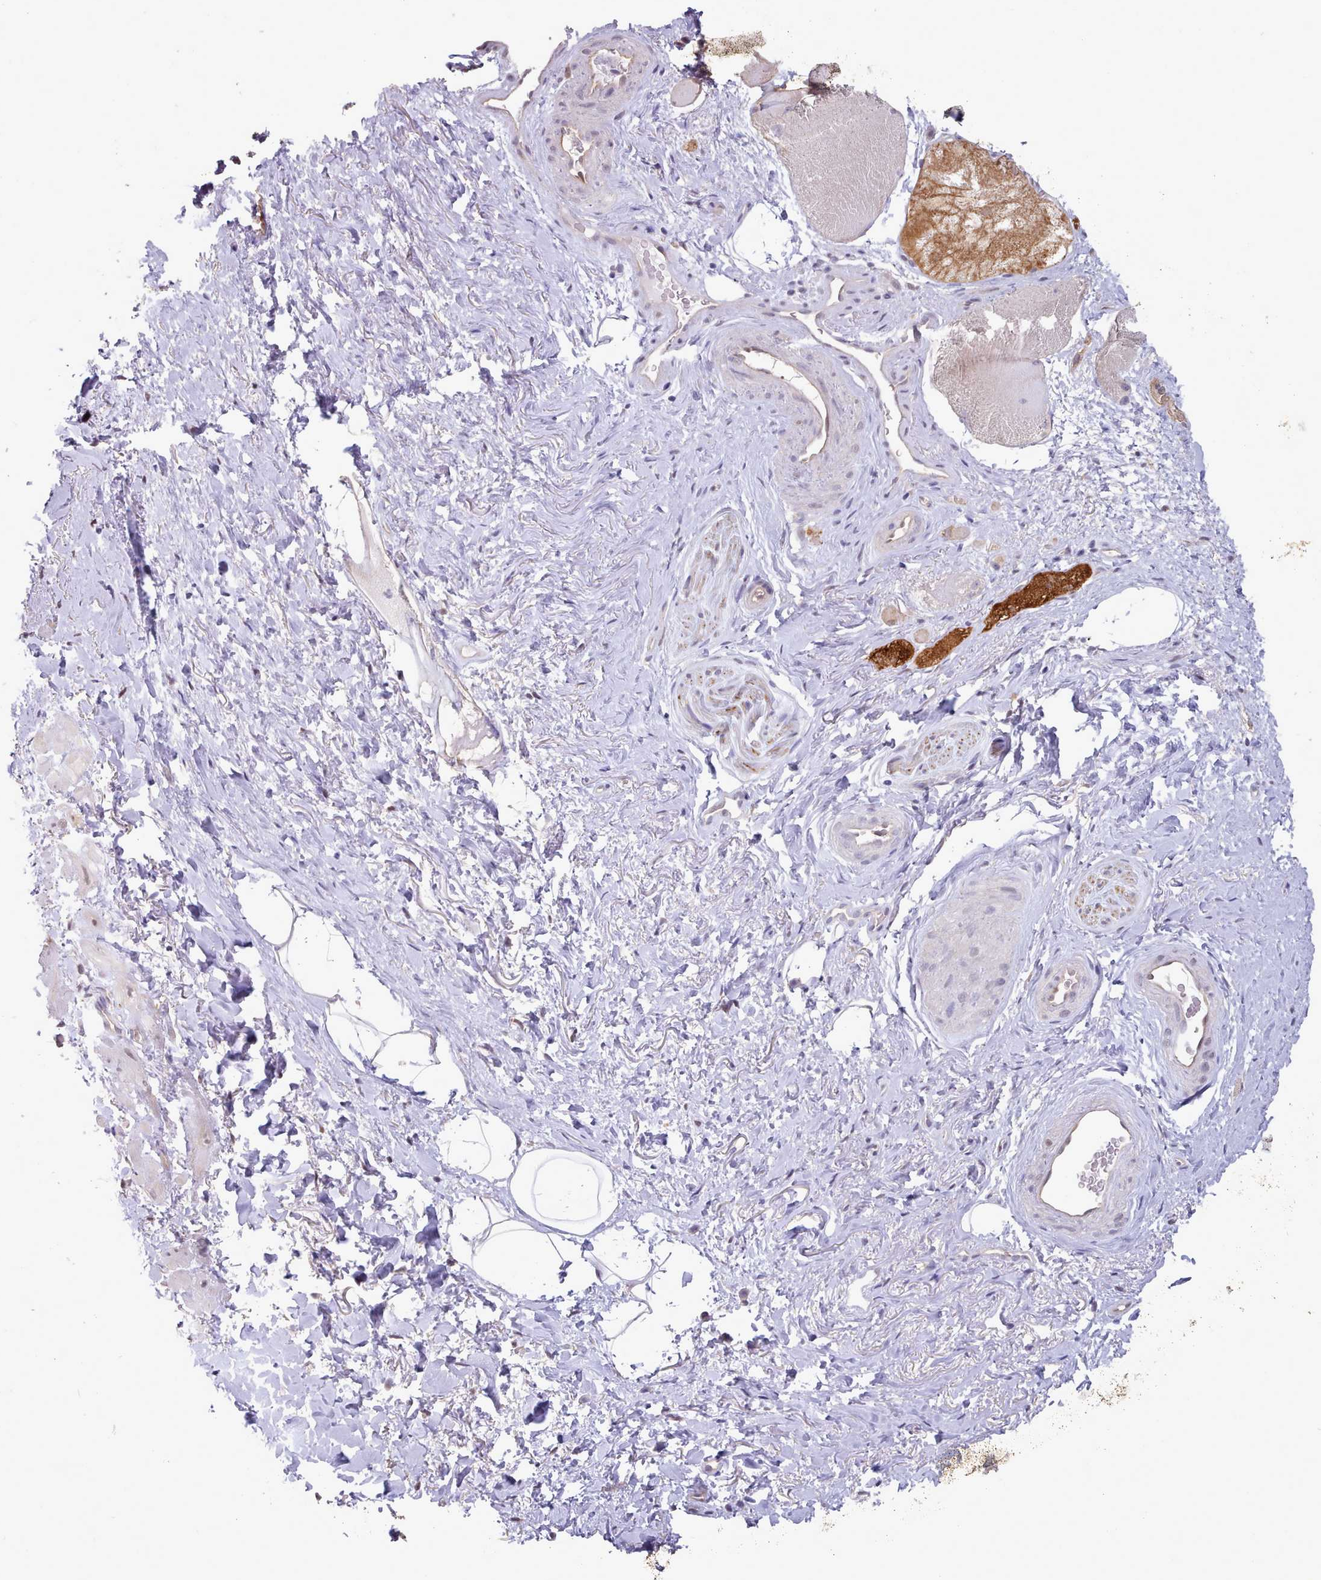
{"staining": {"intensity": "moderate", "quantity": "25%-75%", "location": "nuclear"}, "tissue": "smooth muscle", "cell_type": "Smooth muscle cells", "image_type": "normal", "snomed": [{"axis": "morphology", "description": "Normal tissue, NOS"}, {"axis": "topography", "description": "Smooth muscle"}, {"axis": "topography", "description": "Peripheral nerve tissue"}], "caption": "Immunohistochemistry of unremarkable smooth muscle reveals medium levels of moderate nuclear expression in about 25%-75% of smooth muscle cells.", "gene": "CES3", "patient": {"sex": "male", "age": 69}}